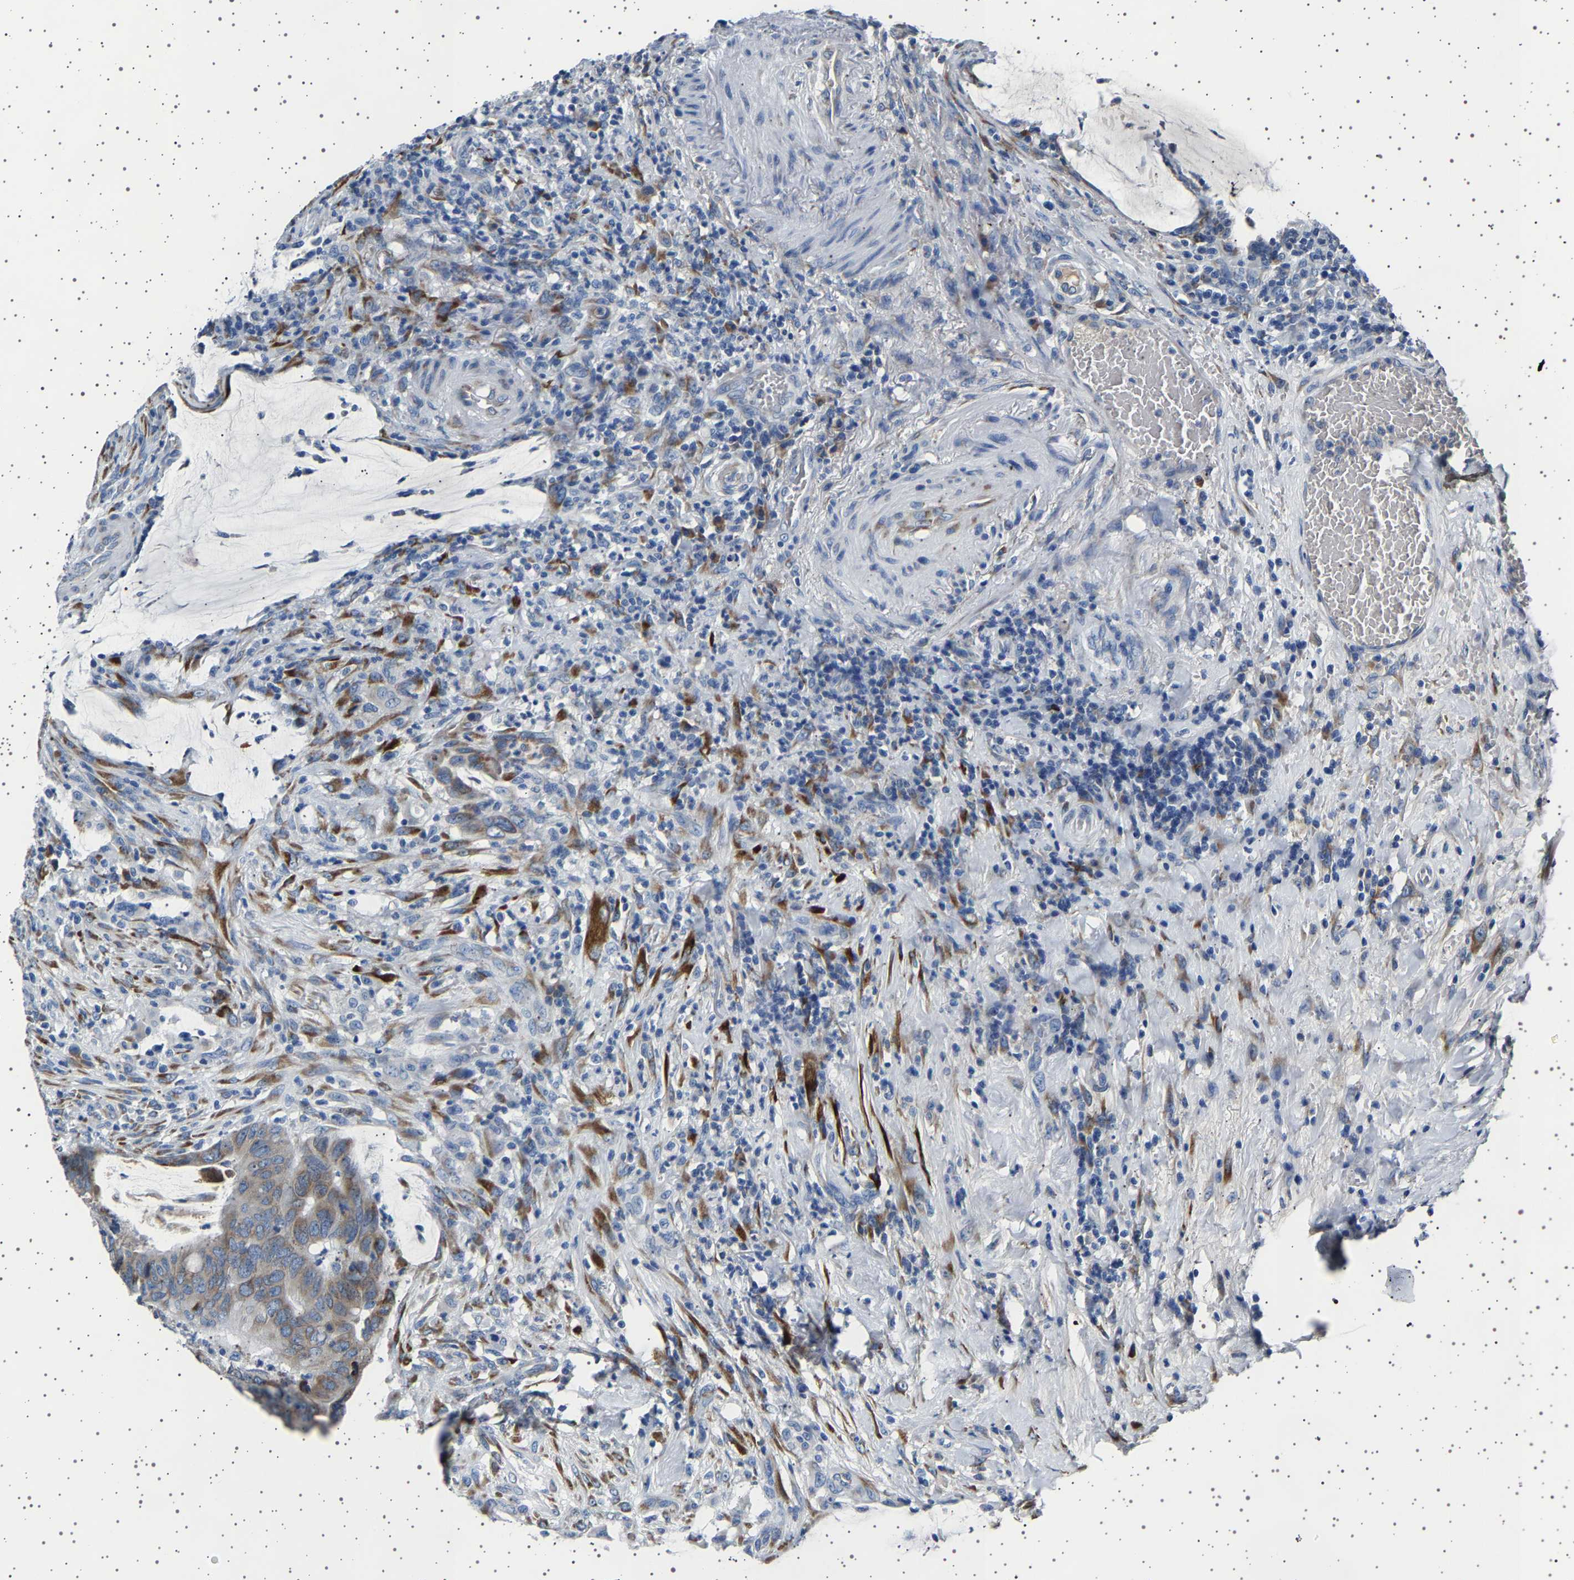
{"staining": {"intensity": "moderate", "quantity": ">75%", "location": "cytoplasmic/membranous"}, "tissue": "colorectal cancer", "cell_type": "Tumor cells", "image_type": "cancer", "snomed": [{"axis": "morphology", "description": "Normal tissue, NOS"}, {"axis": "morphology", "description": "Adenocarcinoma, NOS"}, {"axis": "topography", "description": "Rectum"}, {"axis": "topography", "description": "Peripheral nerve tissue"}], "caption": "Immunohistochemistry (IHC) photomicrograph of colorectal cancer (adenocarcinoma) stained for a protein (brown), which reveals medium levels of moderate cytoplasmic/membranous staining in about >75% of tumor cells.", "gene": "FTCD", "patient": {"sex": "male", "age": 92}}